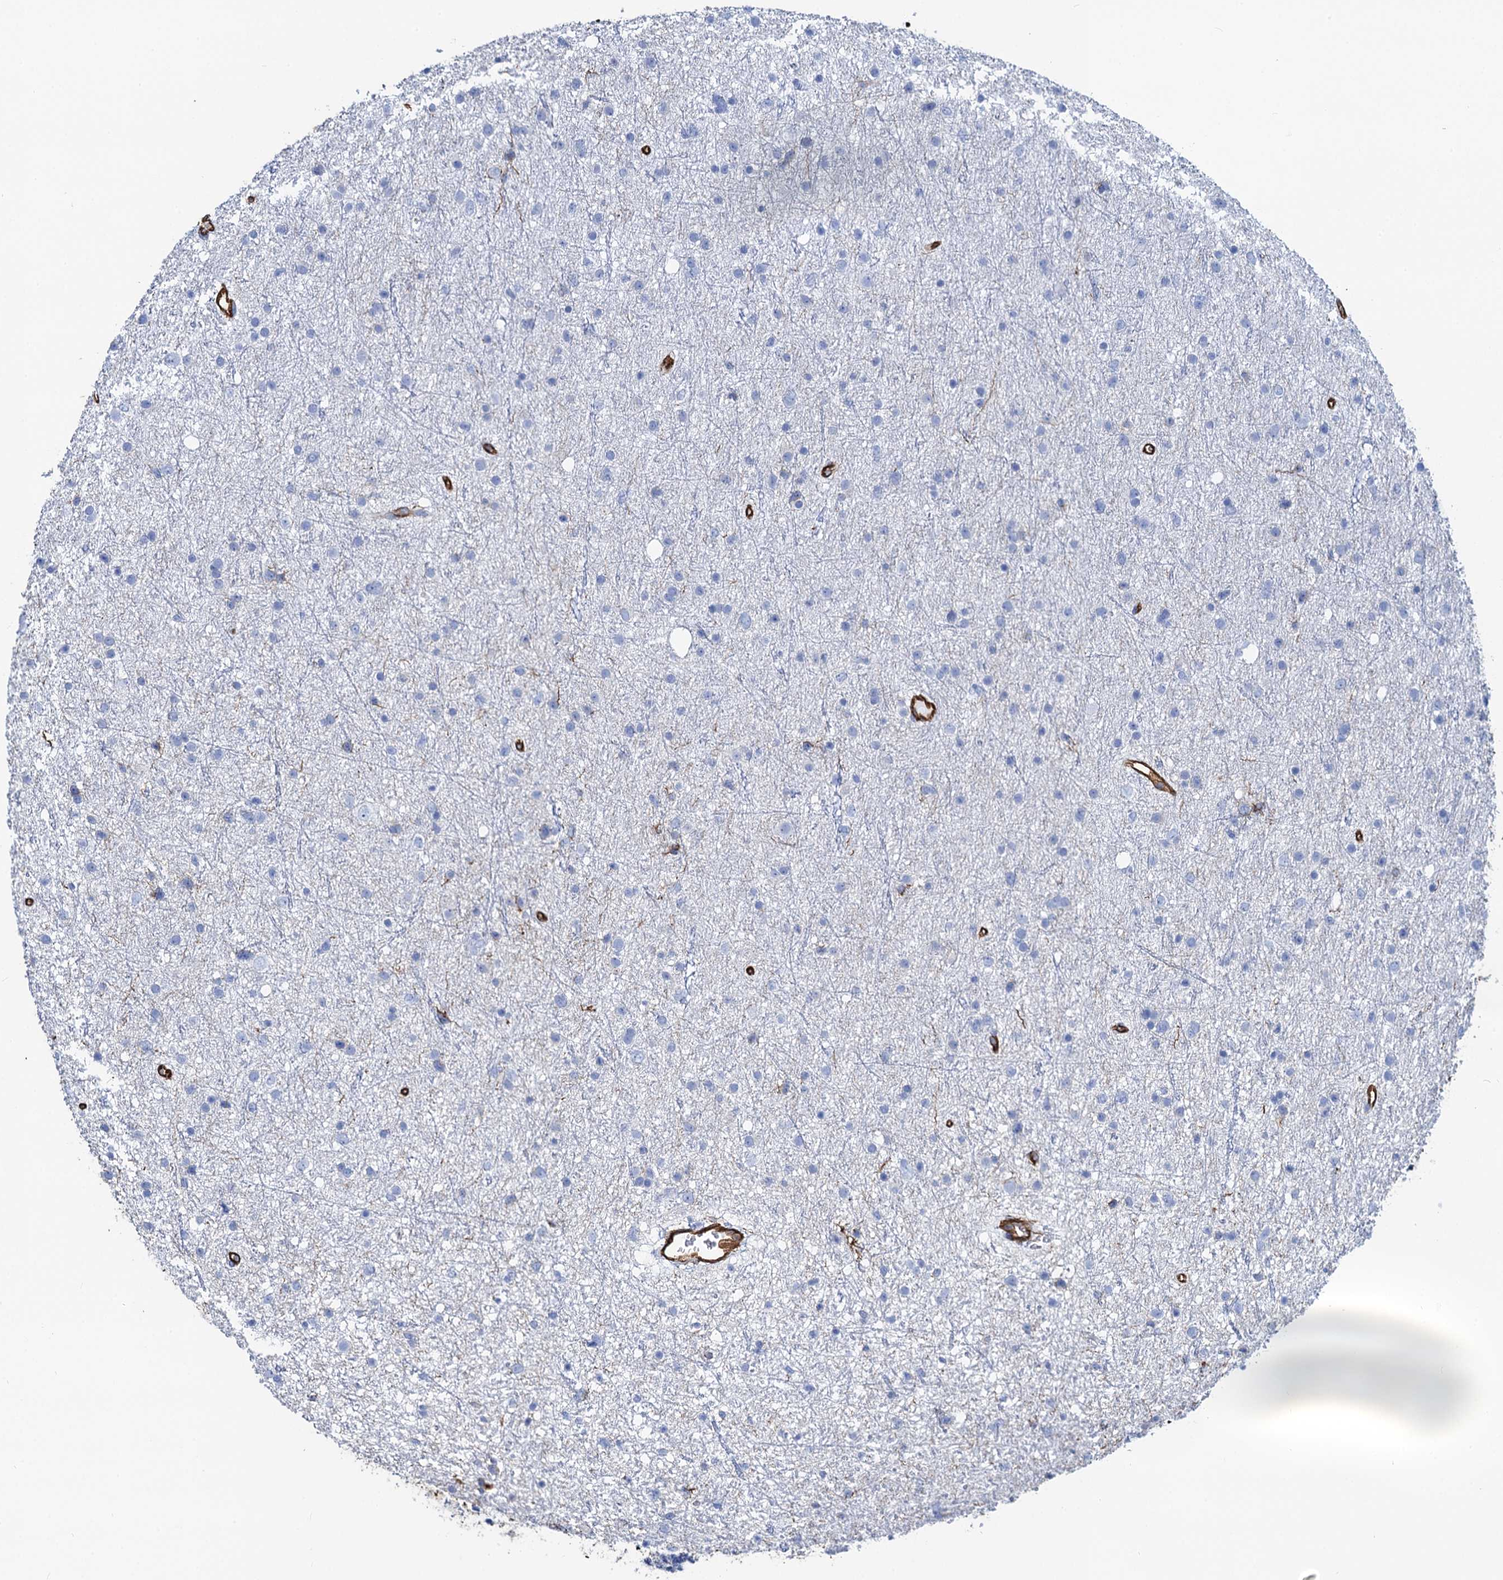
{"staining": {"intensity": "negative", "quantity": "none", "location": "none"}, "tissue": "glioma", "cell_type": "Tumor cells", "image_type": "cancer", "snomed": [{"axis": "morphology", "description": "Glioma, malignant, Low grade"}, {"axis": "topography", "description": "Cerebral cortex"}], "caption": "Immunohistochemistry image of human glioma stained for a protein (brown), which exhibits no staining in tumor cells. (Immunohistochemistry (ihc), brightfield microscopy, high magnification).", "gene": "PGM2", "patient": {"sex": "female", "age": 39}}